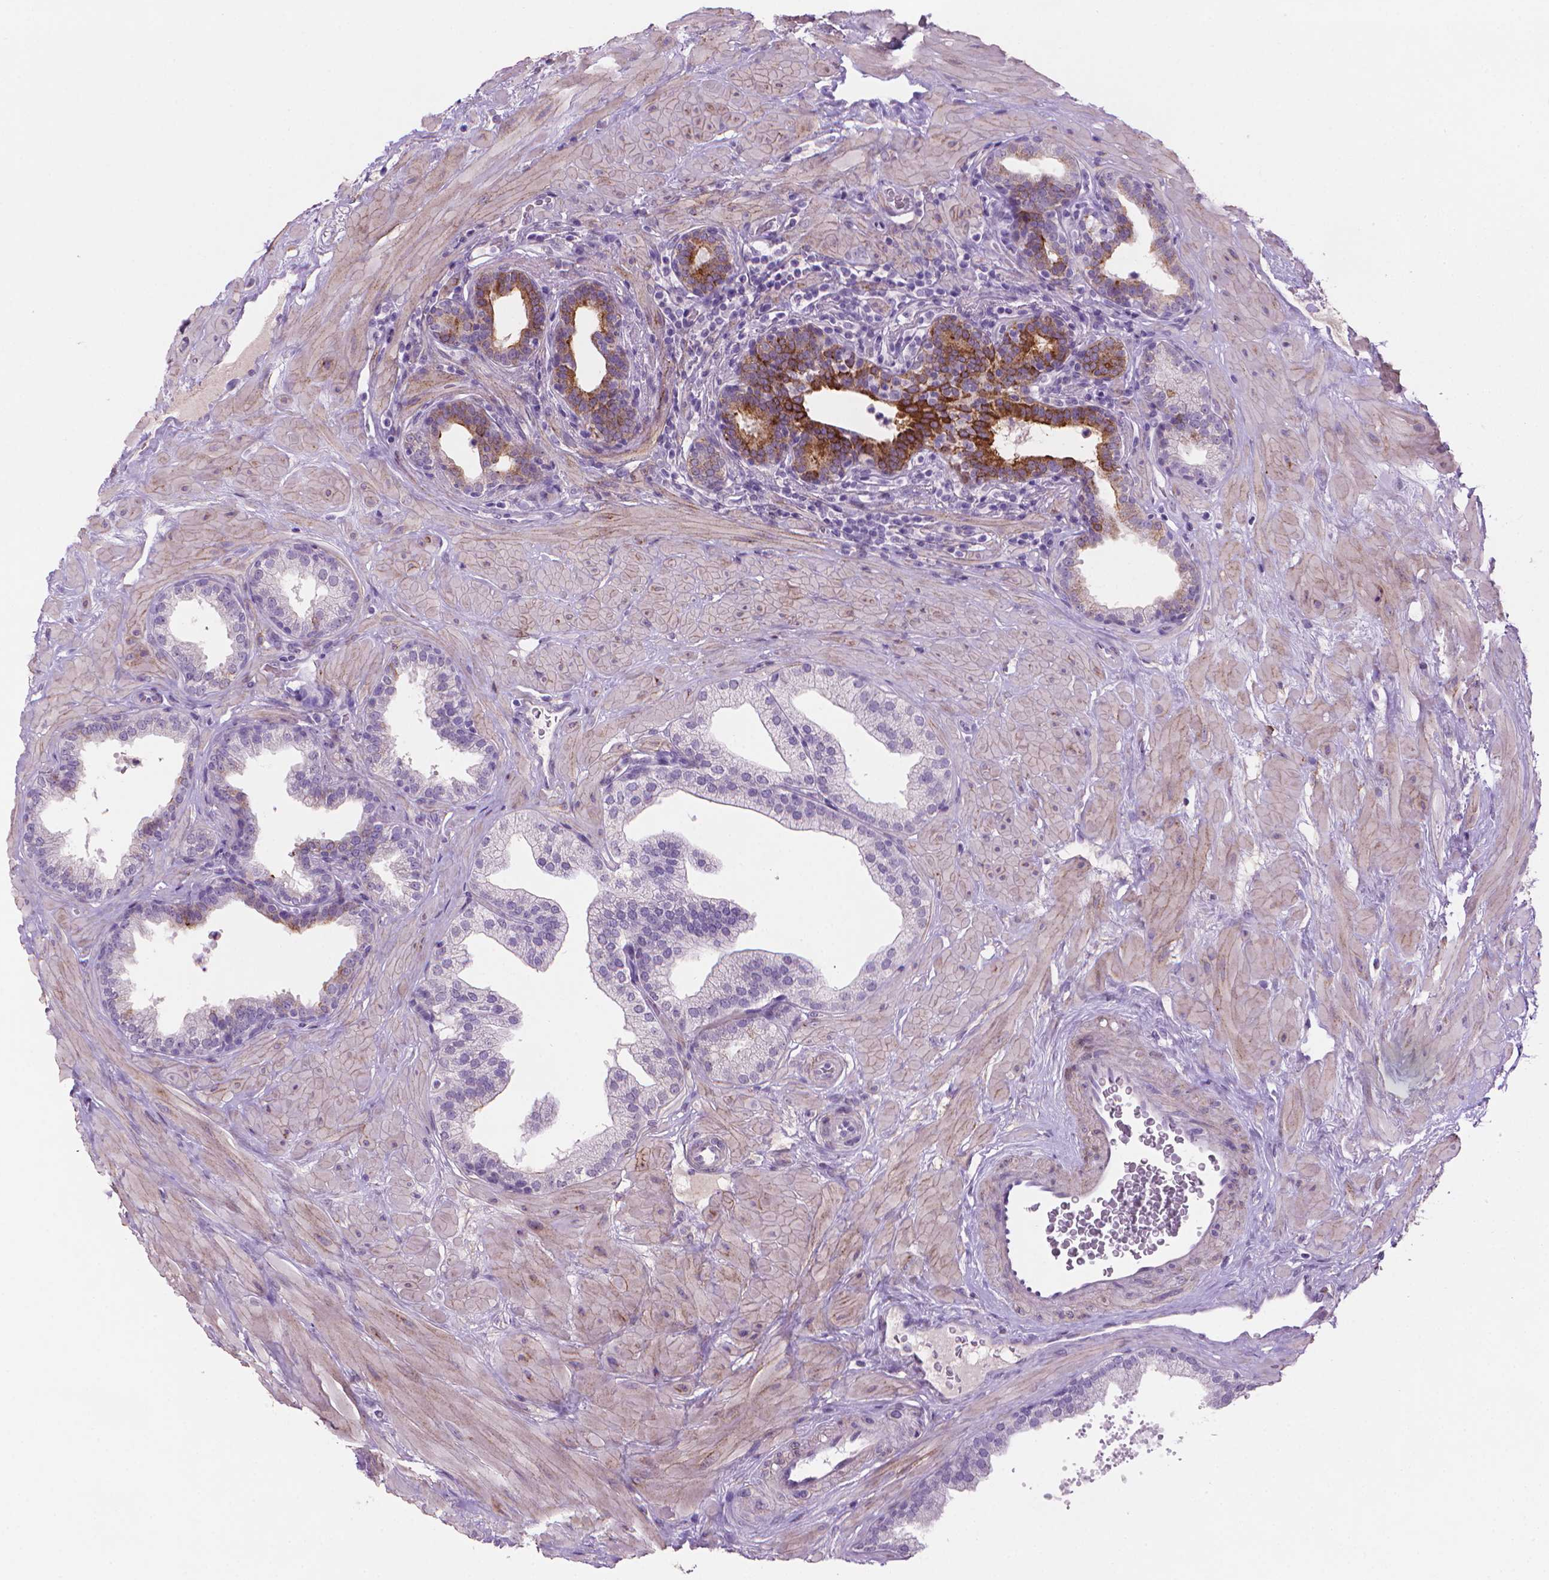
{"staining": {"intensity": "negative", "quantity": "none", "location": "none"}, "tissue": "prostate", "cell_type": "Glandular cells", "image_type": "normal", "snomed": [{"axis": "morphology", "description": "Normal tissue, NOS"}, {"axis": "topography", "description": "Prostate"}], "caption": "An immunohistochemistry image of benign prostate is shown. There is no staining in glandular cells of prostate. The staining is performed using DAB brown chromogen with nuclei counter-stained in using hematoxylin.", "gene": "MUC1", "patient": {"sex": "male", "age": 37}}